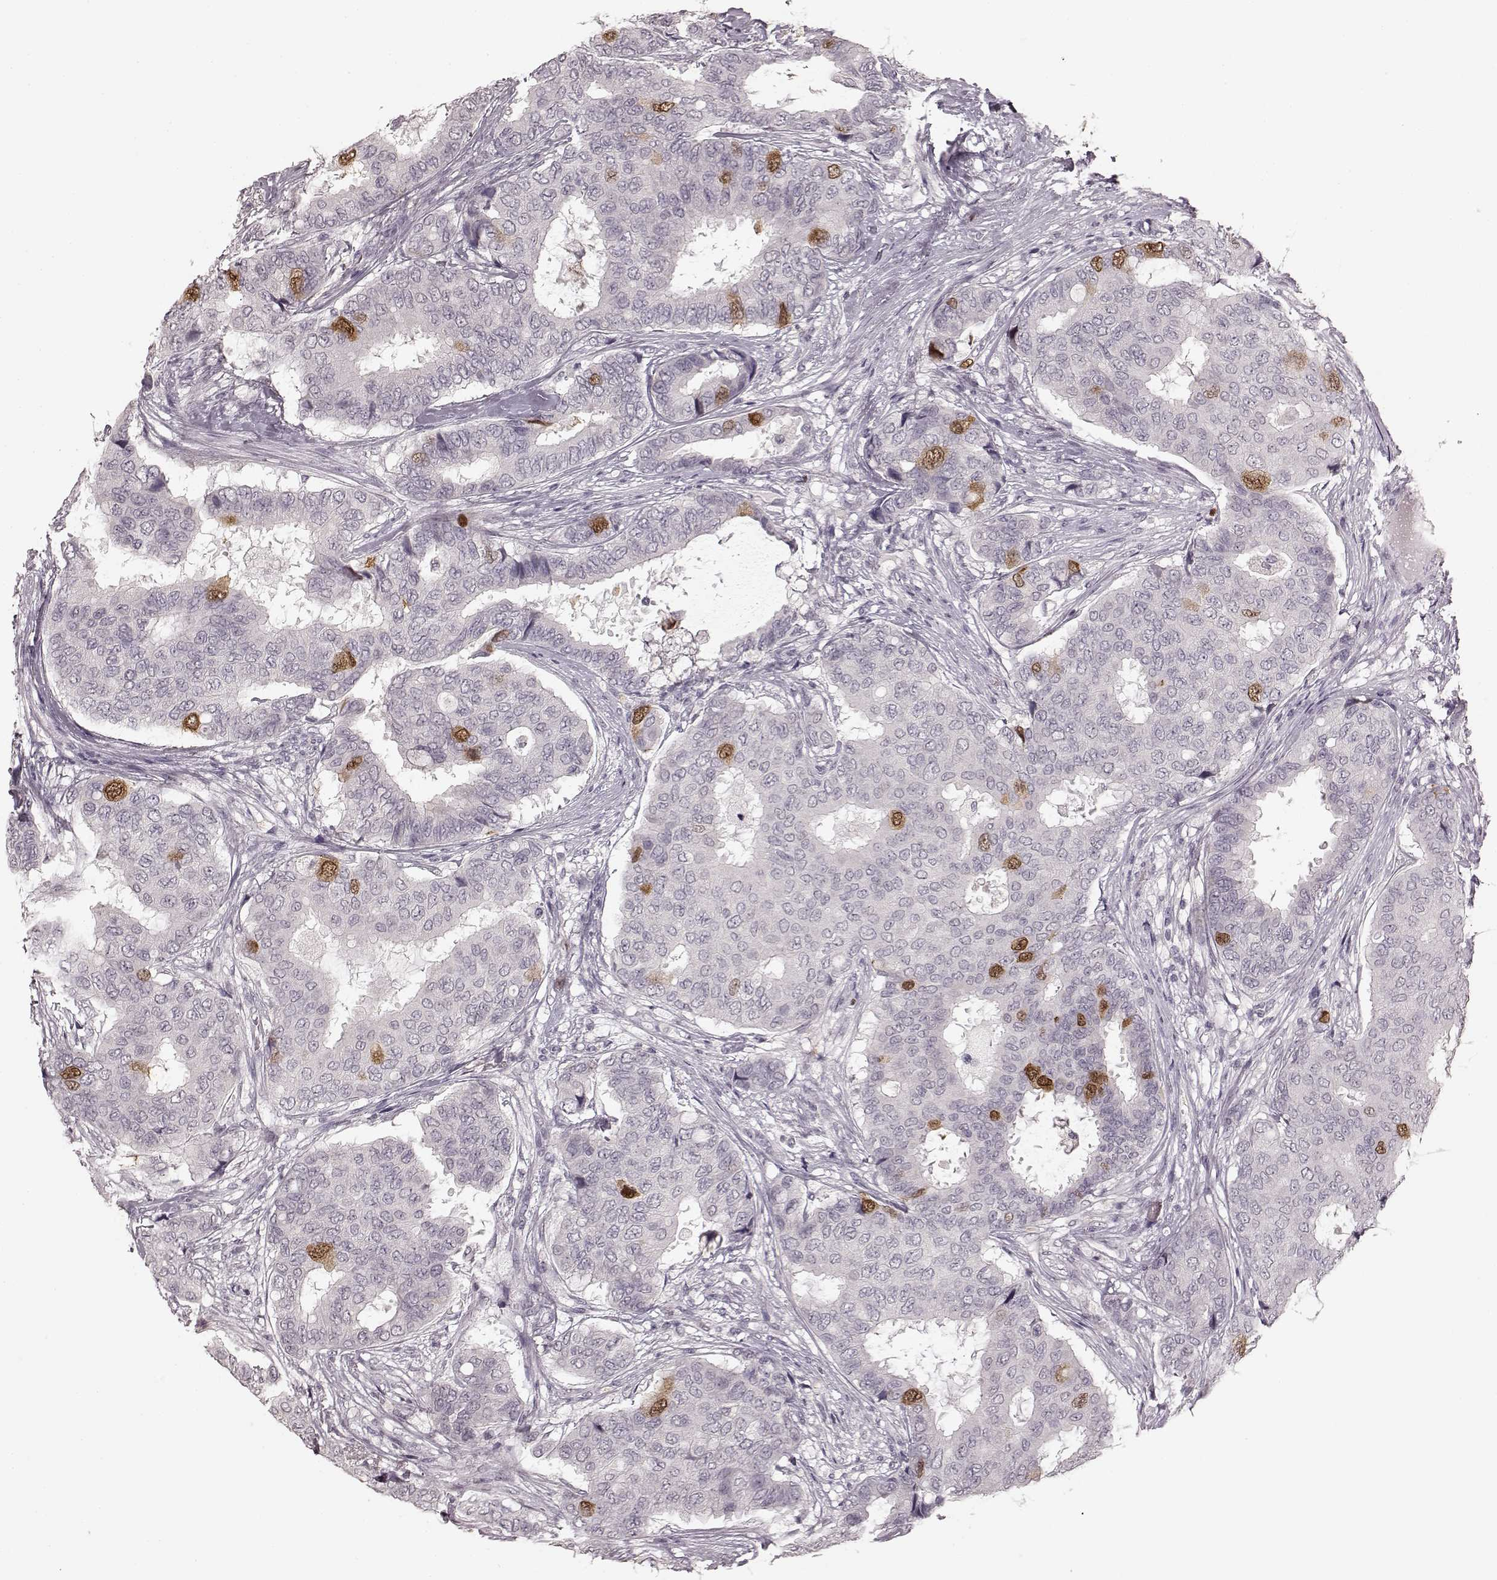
{"staining": {"intensity": "strong", "quantity": "<25%", "location": "nuclear"}, "tissue": "breast cancer", "cell_type": "Tumor cells", "image_type": "cancer", "snomed": [{"axis": "morphology", "description": "Duct carcinoma"}, {"axis": "topography", "description": "Breast"}], "caption": "Breast cancer (intraductal carcinoma) stained with immunohistochemistry exhibits strong nuclear staining in about <25% of tumor cells. Nuclei are stained in blue.", "gene": "CCNA2", "patient": {"sex": "female", "age": 75}}